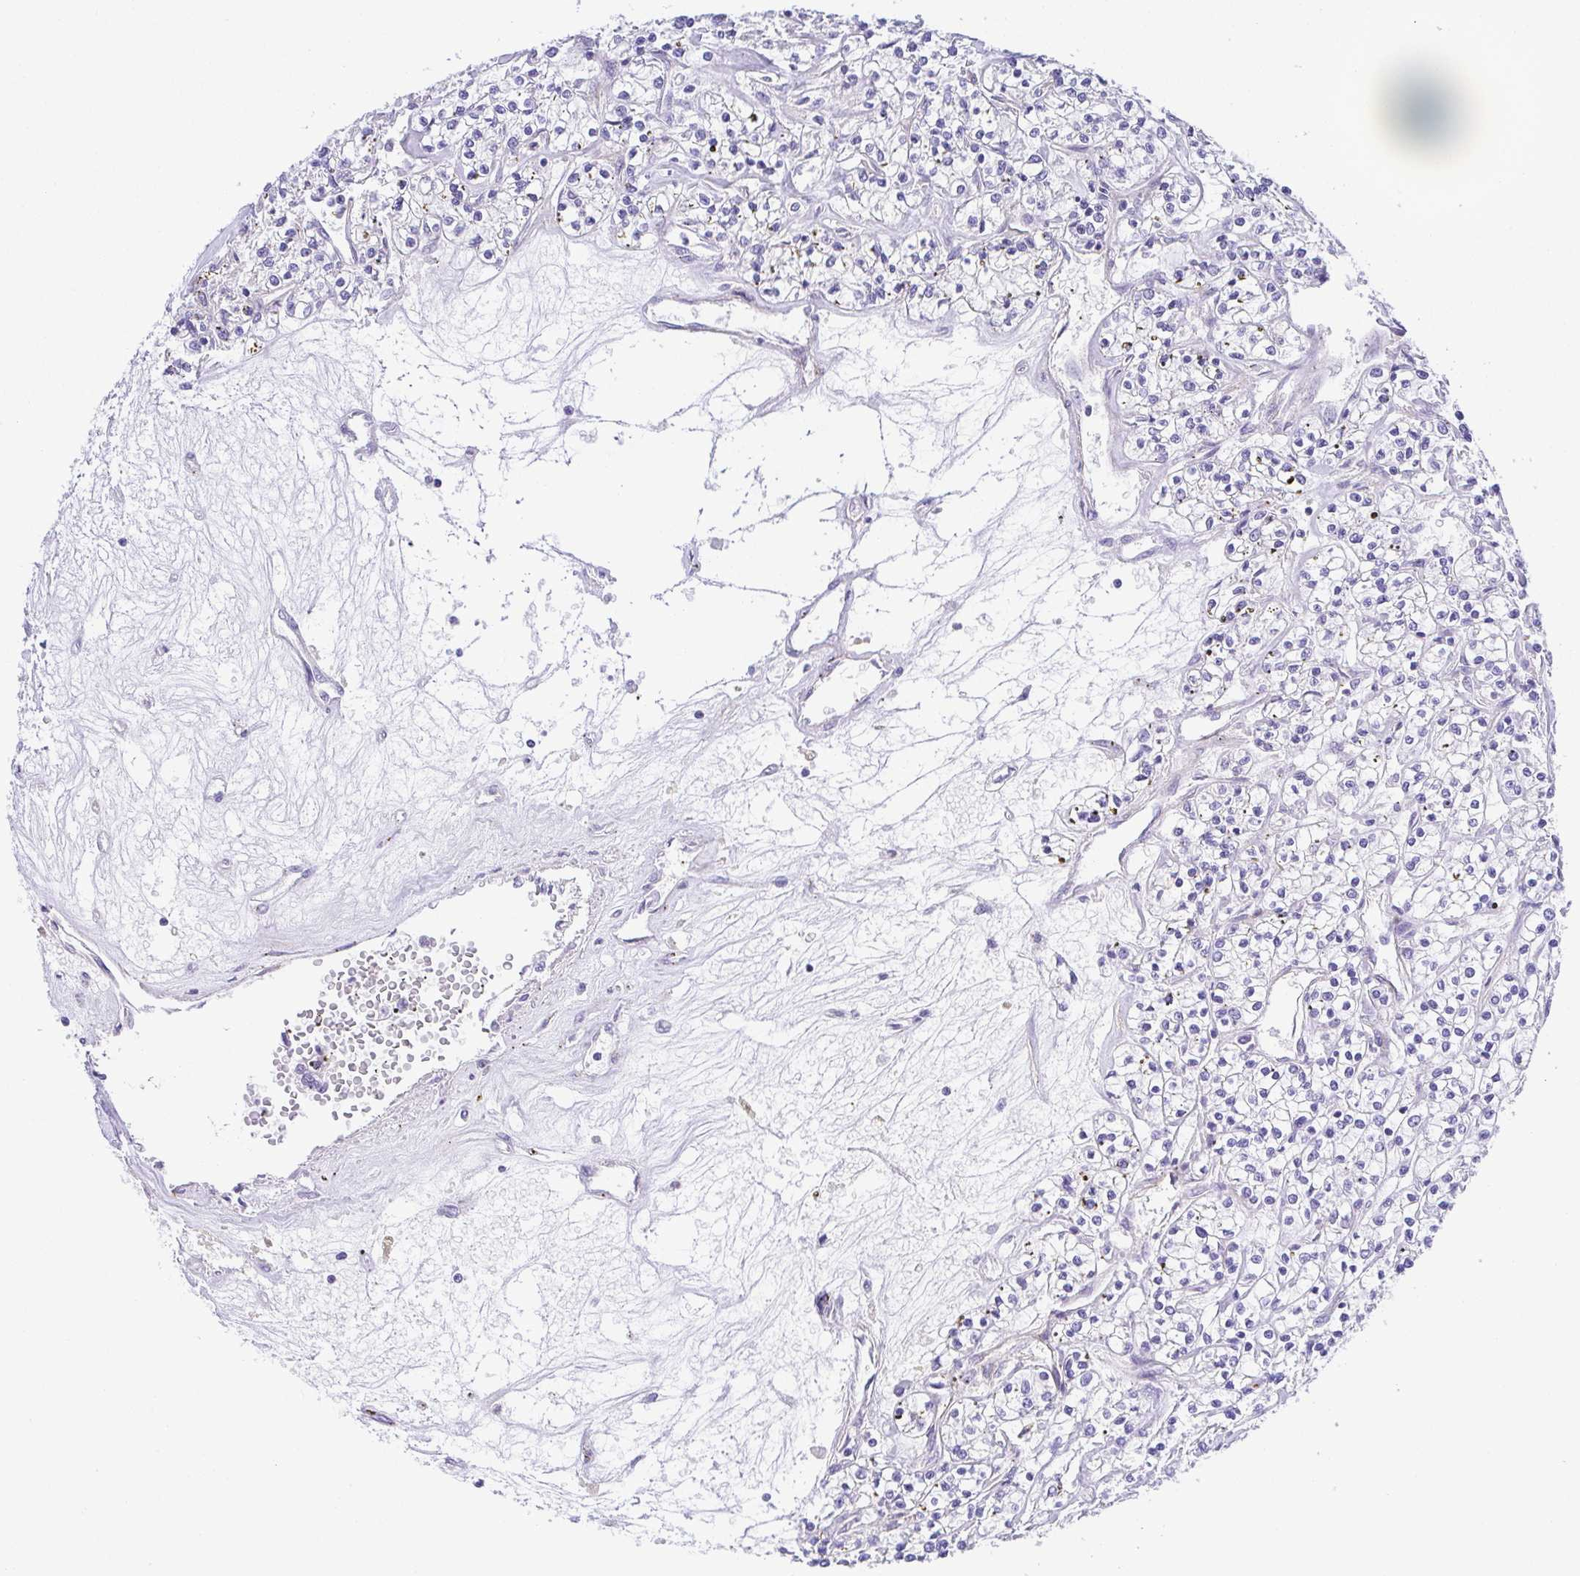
{"staining": {"intensity": "negative", "quantity": "none", "location": "none"}, "tissue": "renal cancer", "cell_type": "Tumor cells", "image_type": "cancer", "snomed": [{"axis": "morphology", "description": "Adenocarcinoma, NOS"}, {"axis": "topography", "description": "Kidney"}], "caption": "This is an immunohistochemistry (IHC) micrograph of renal cancer (adenocarcinoma). There is no expression in tumor cells.", "gene": "PRR14L", "patient": {"sex": "female", "age": 59}}